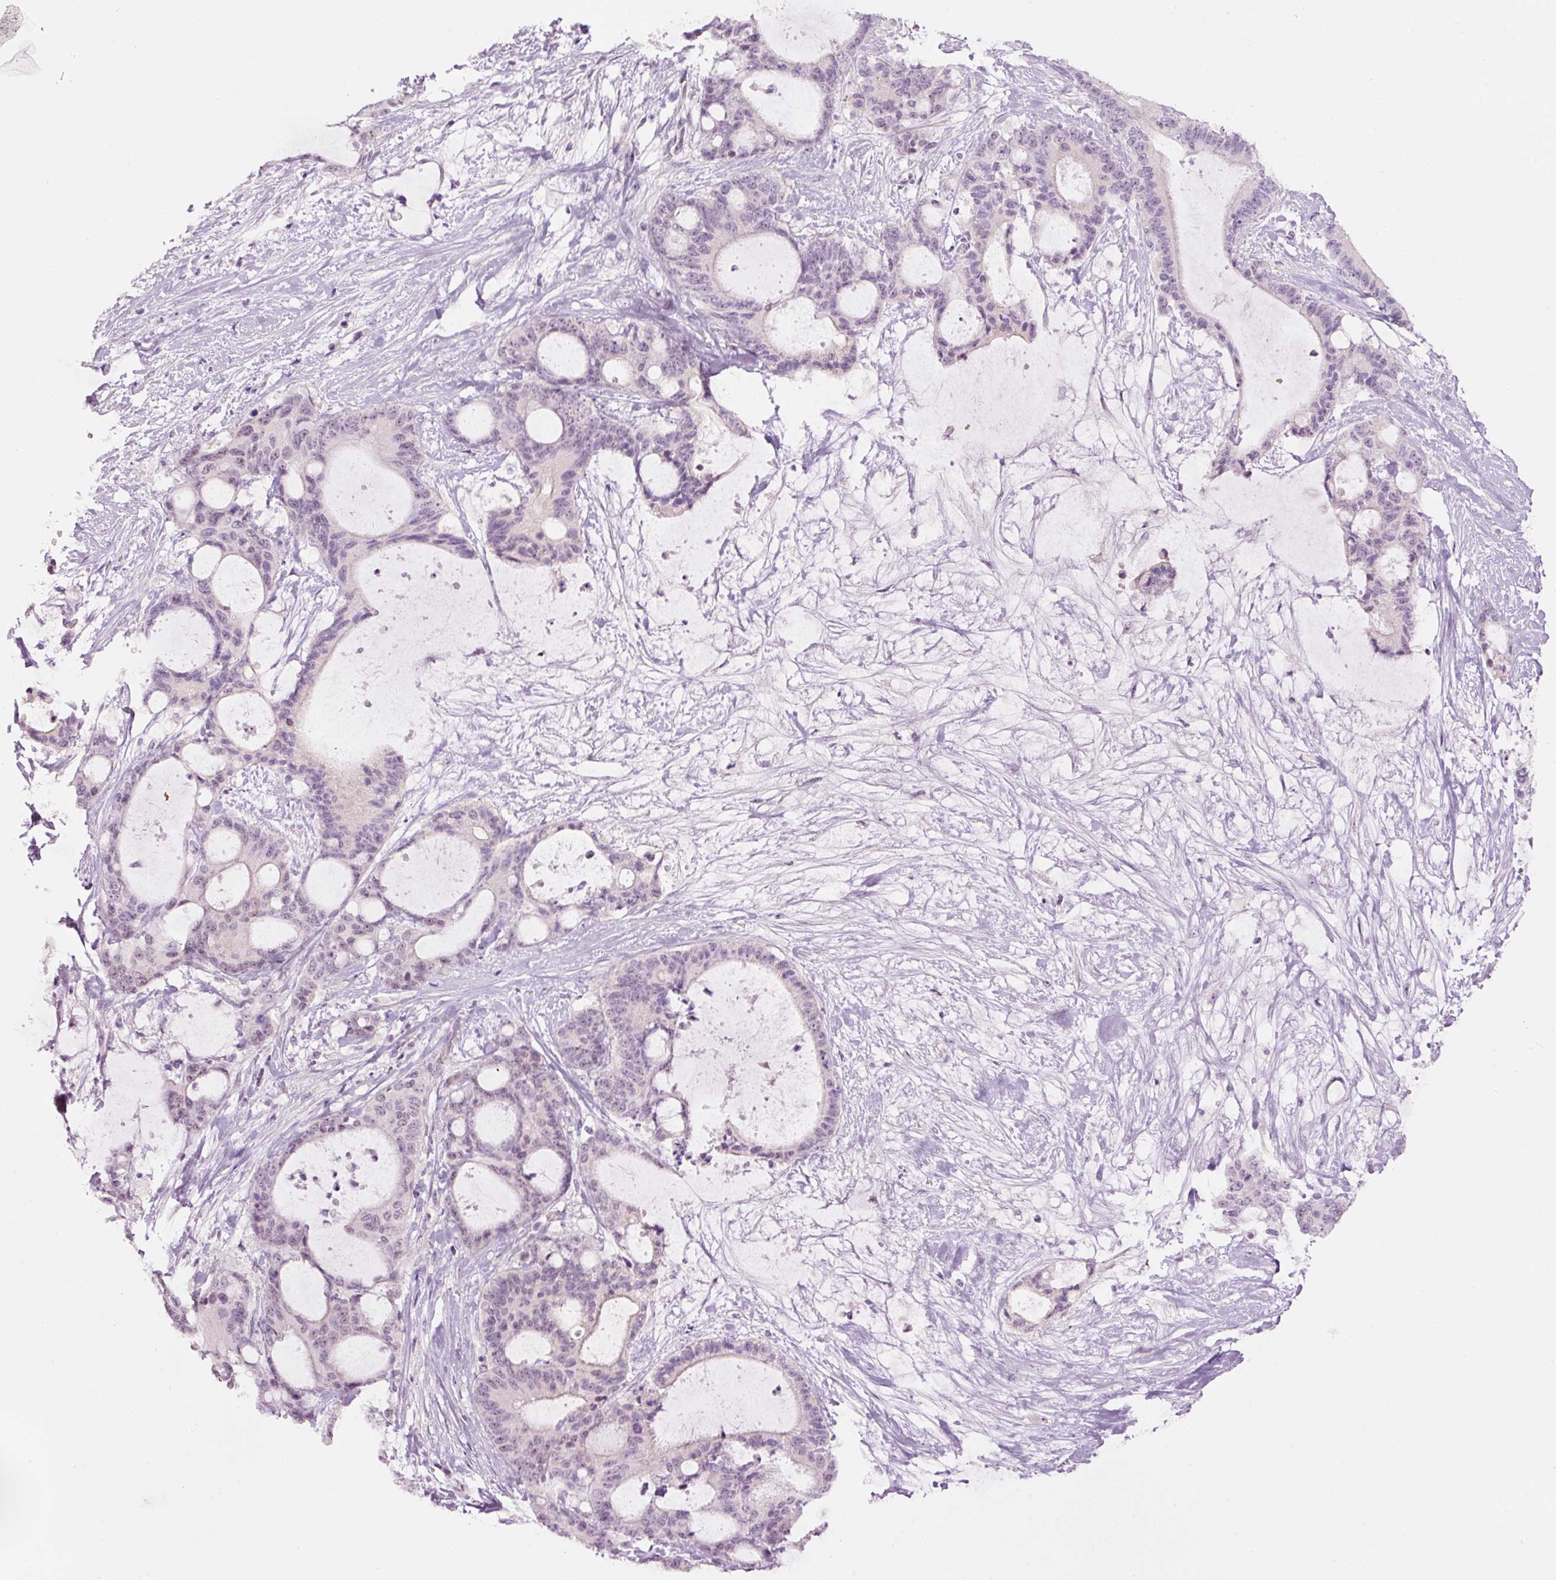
{"staining": {"intensity": "weak", "quantity": "<25%", "location": "nuclear"}, "tissue": "liver cancer", "cell_type": "Tumor cells", "image_type": "cancer", "snomed": [{"axis": "morphology", "description": "Normal tissue, NOS"}, {"axis": "morphology", "description": "Cholangiocarcinoma"}, {"axis": "topography", "description": "Liver"}, {"axis": "topography", "description": "Peripheral nerve tissue"}], "caption": "Cholangiocarcinoma (liver) was stained to show a protein in brown. There is no significant staining in tumor cells.", "gene": "GCG", "patient": {"sex": "female", "age": 73}}